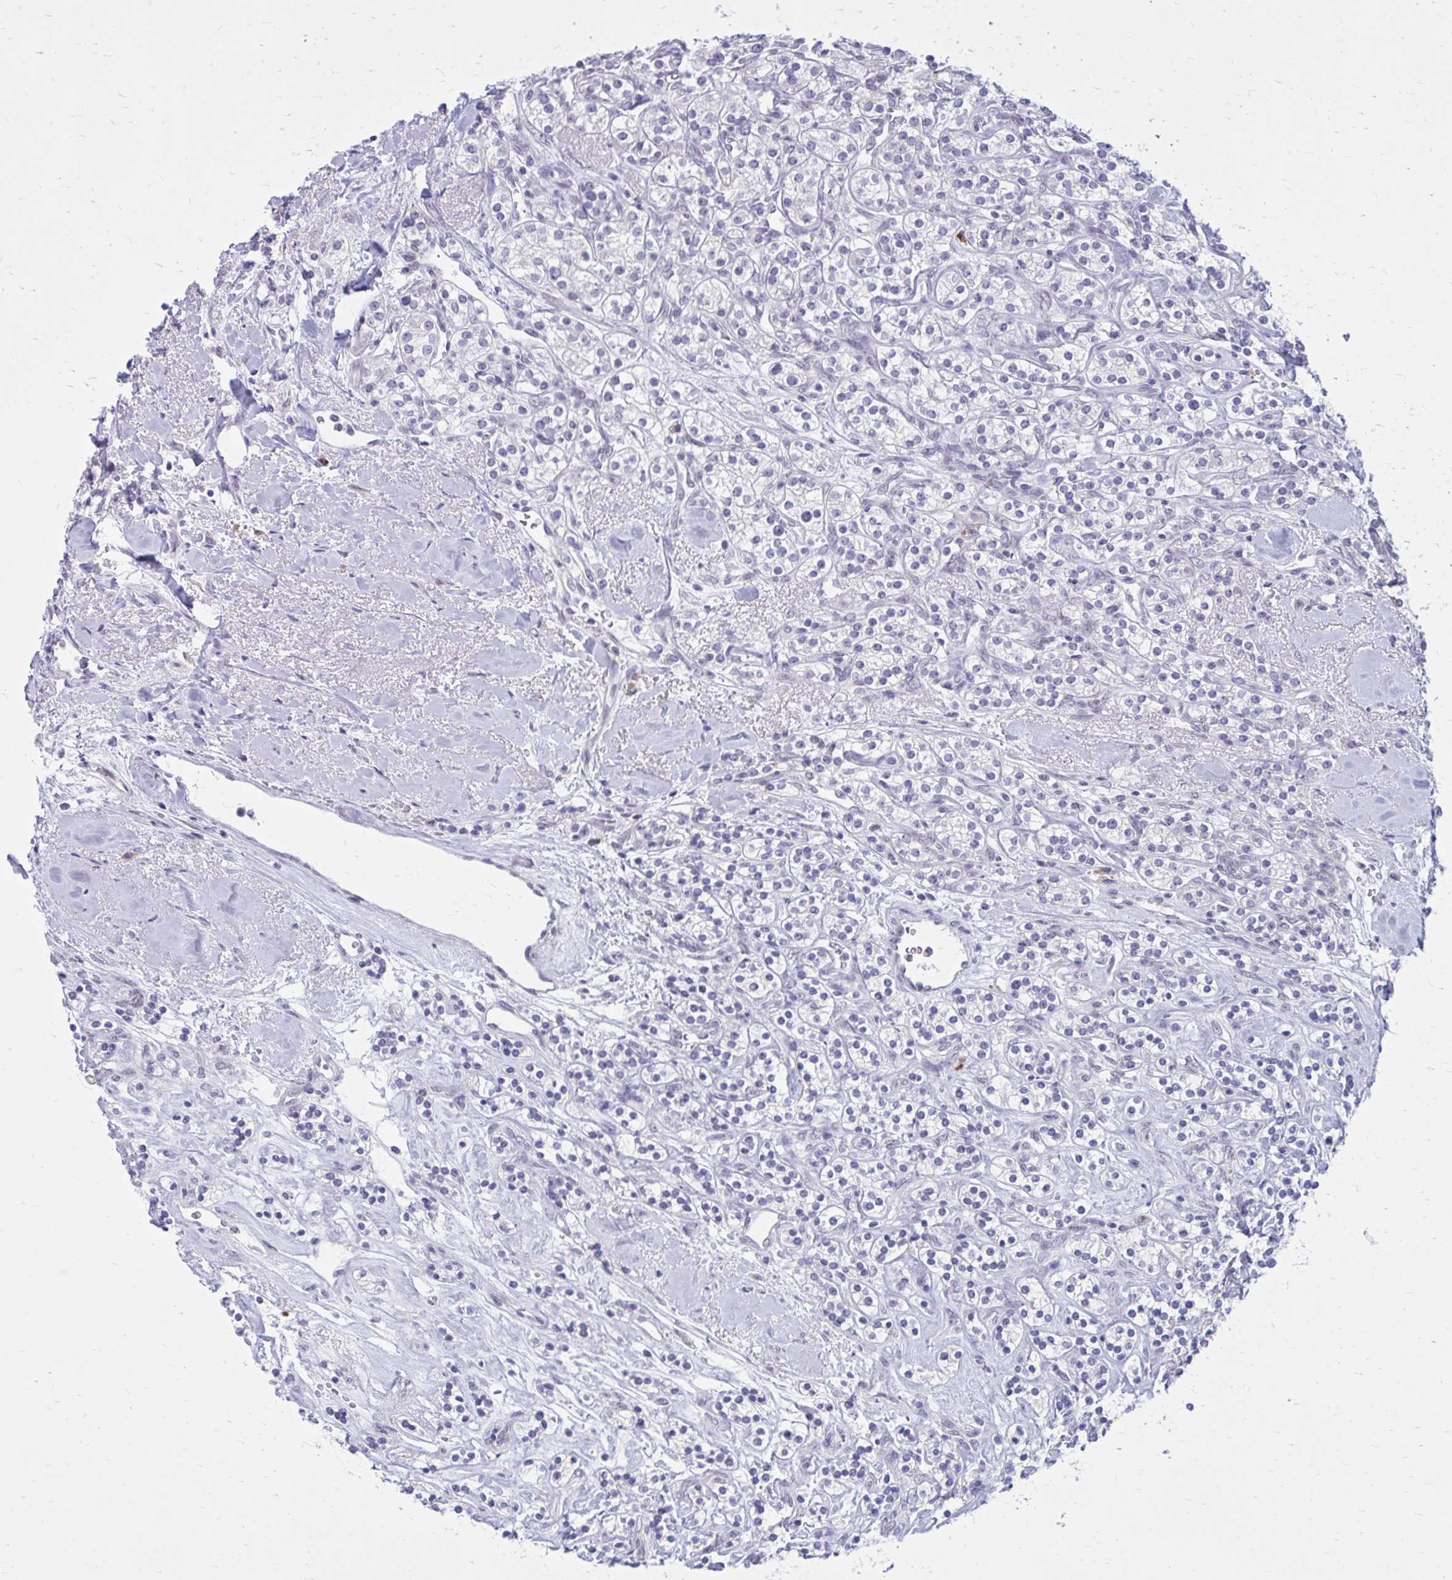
{"staining": {"intensity": "negative", "quantity": "none", "location": "none"}, "tissue": "renal cancer", "cell_type": "Tumor cells", "image_type": "cancer", "snomed": [{"axis": "morphology", "description": "Adenocarcinoma, NOS"}, {"axis": "topography", "description": "Kidney"}], "caption": "Immunohistochemistry (IHC) of renal cancer (adenocarcinoma) shows no staining in tumor cells.", "gene": "PROSER1", "patient": {"sex": "male", "age": 77}}